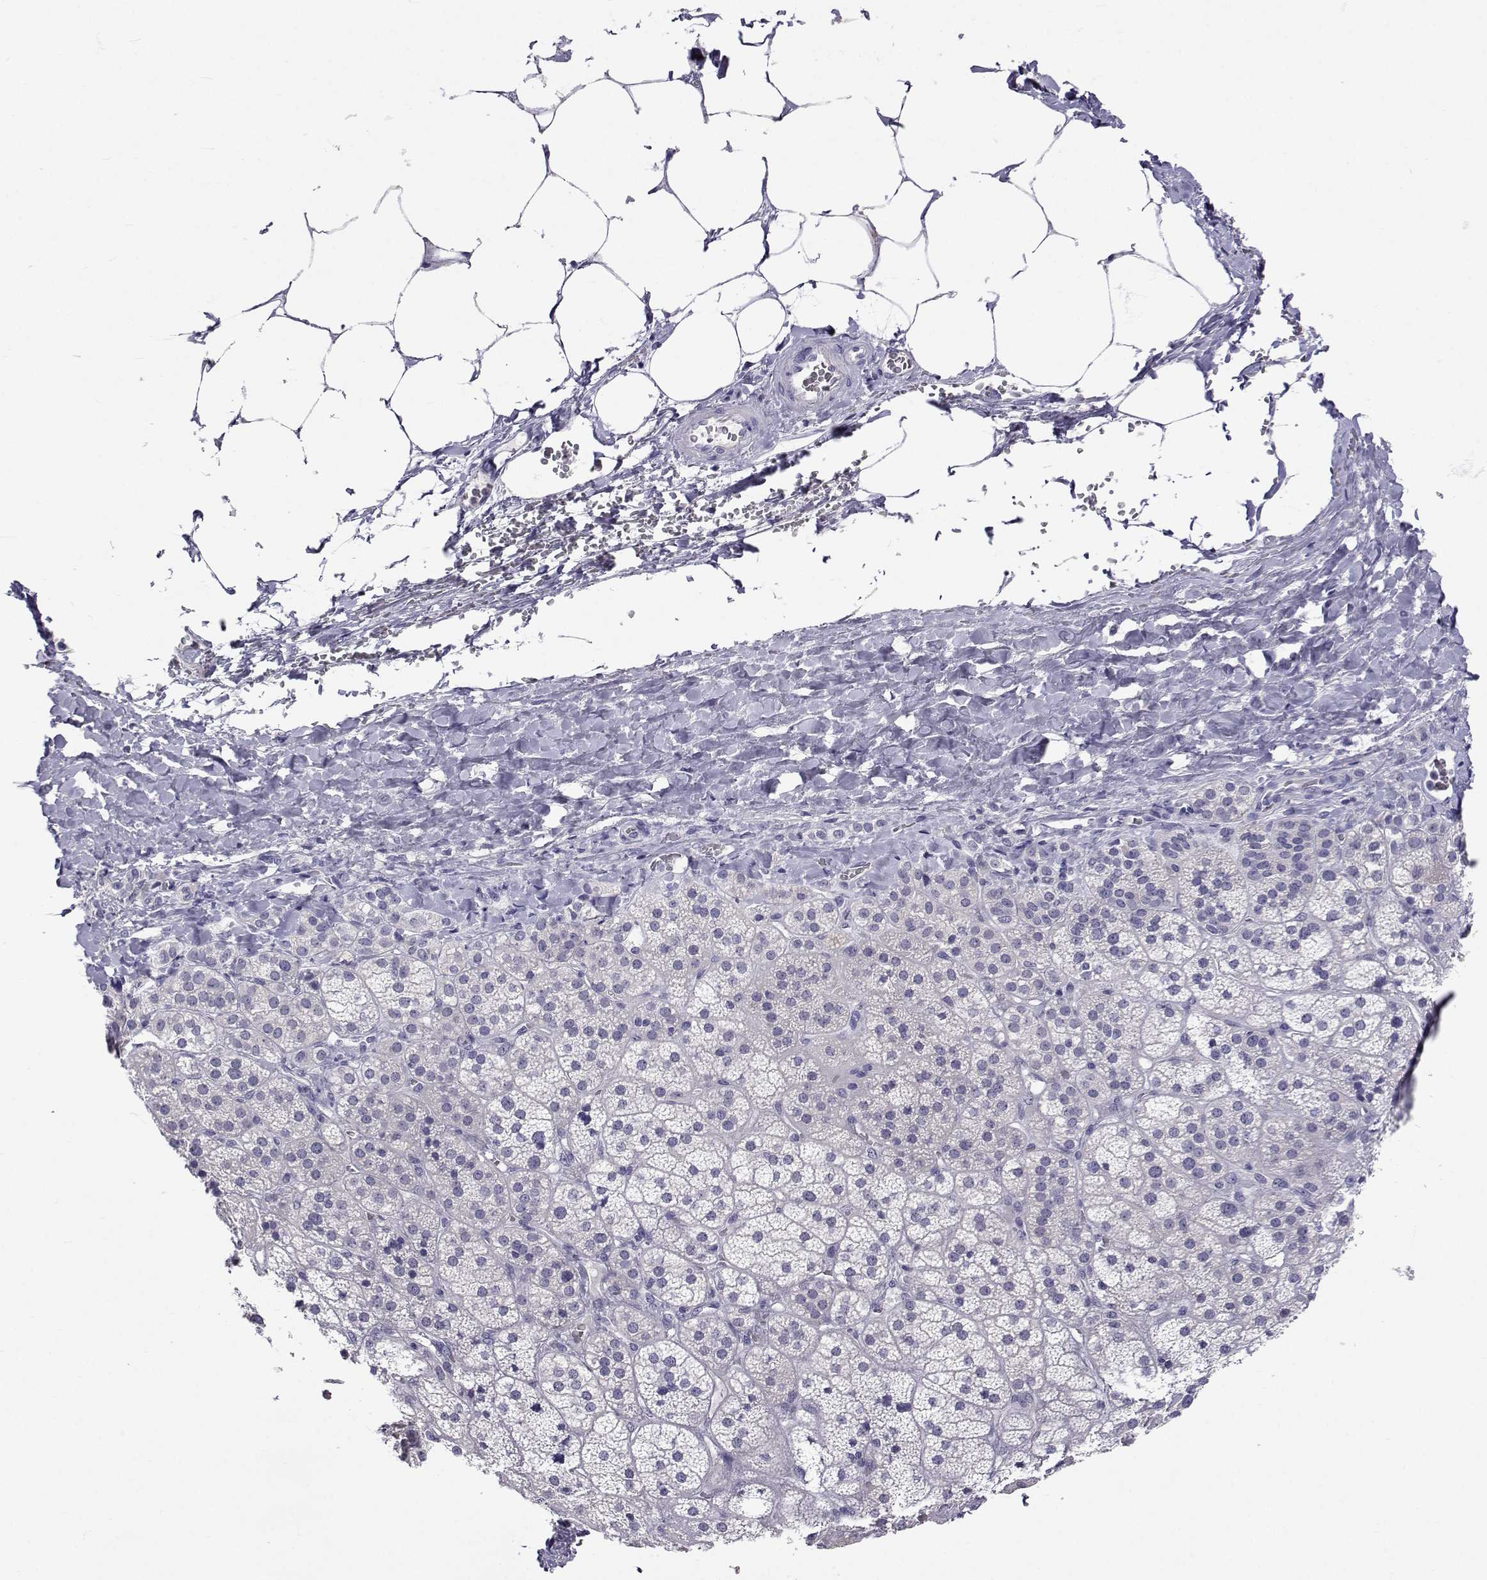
{"staining": {"intensity": "negative", "quantity": "none", "location": "none"}, "tissue": "adrenal gland", "cell_type": "Glandular cells", "image_type": "normal", "snomed": [{"axis": "morphology", "description": "Normal tissue, NOS"}, {"axis": "topography", "description": "Adrenal gland"}], "caption": "High magnification brightfield microscopy of benign adrenal gland stained with DAB (3,3'-diaminobenzidine) (brown) and counterstained with hematoxylin (blue): glandular cells show no significant positivity. (DAB IHC visualized using brightfield microscopy, high magnification).", "gene": "SLC6A3", "patient": {"sex": "male", "age": 57}}